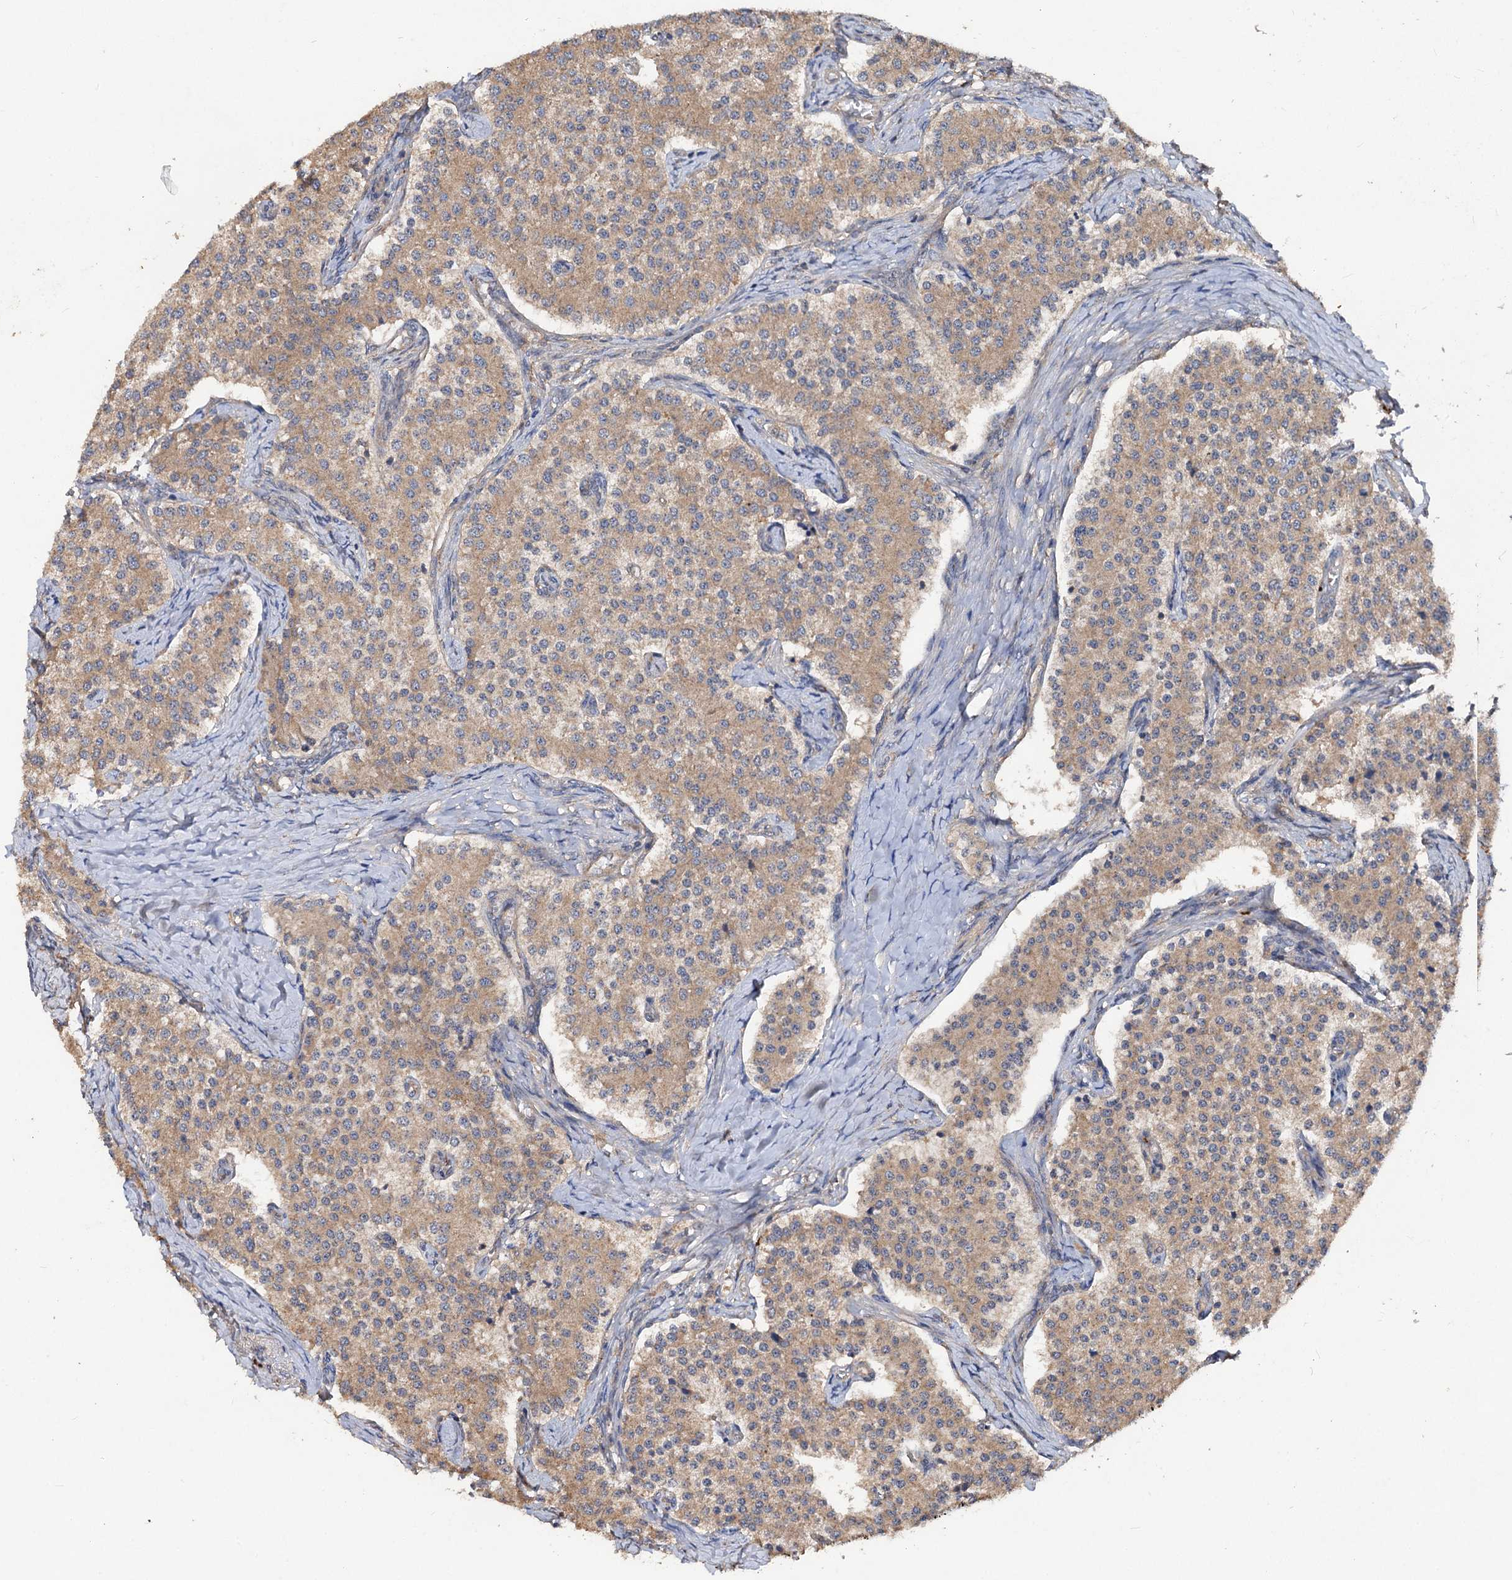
{"staining": {"intensity": "moderate", "quantity": ">75%", "location": "cytoplasmic/membranous"}, "tissue": "carcinoid", "cell_type": "Tumor cells", "image_type": "cancer", "snomed": [{"axis": "morphology", "description": "Carcinoid, malignant, NOS"}, {"axis": "topography", "description": "Colon"}], "caption": "Tumor cells display medium levels of moderate cytoplasmic/membranous positivity in approximately >75% of cells in carcinoid (malignant).", "gene": "VPS29", "patient": {"sex": "female", "age": 52}}